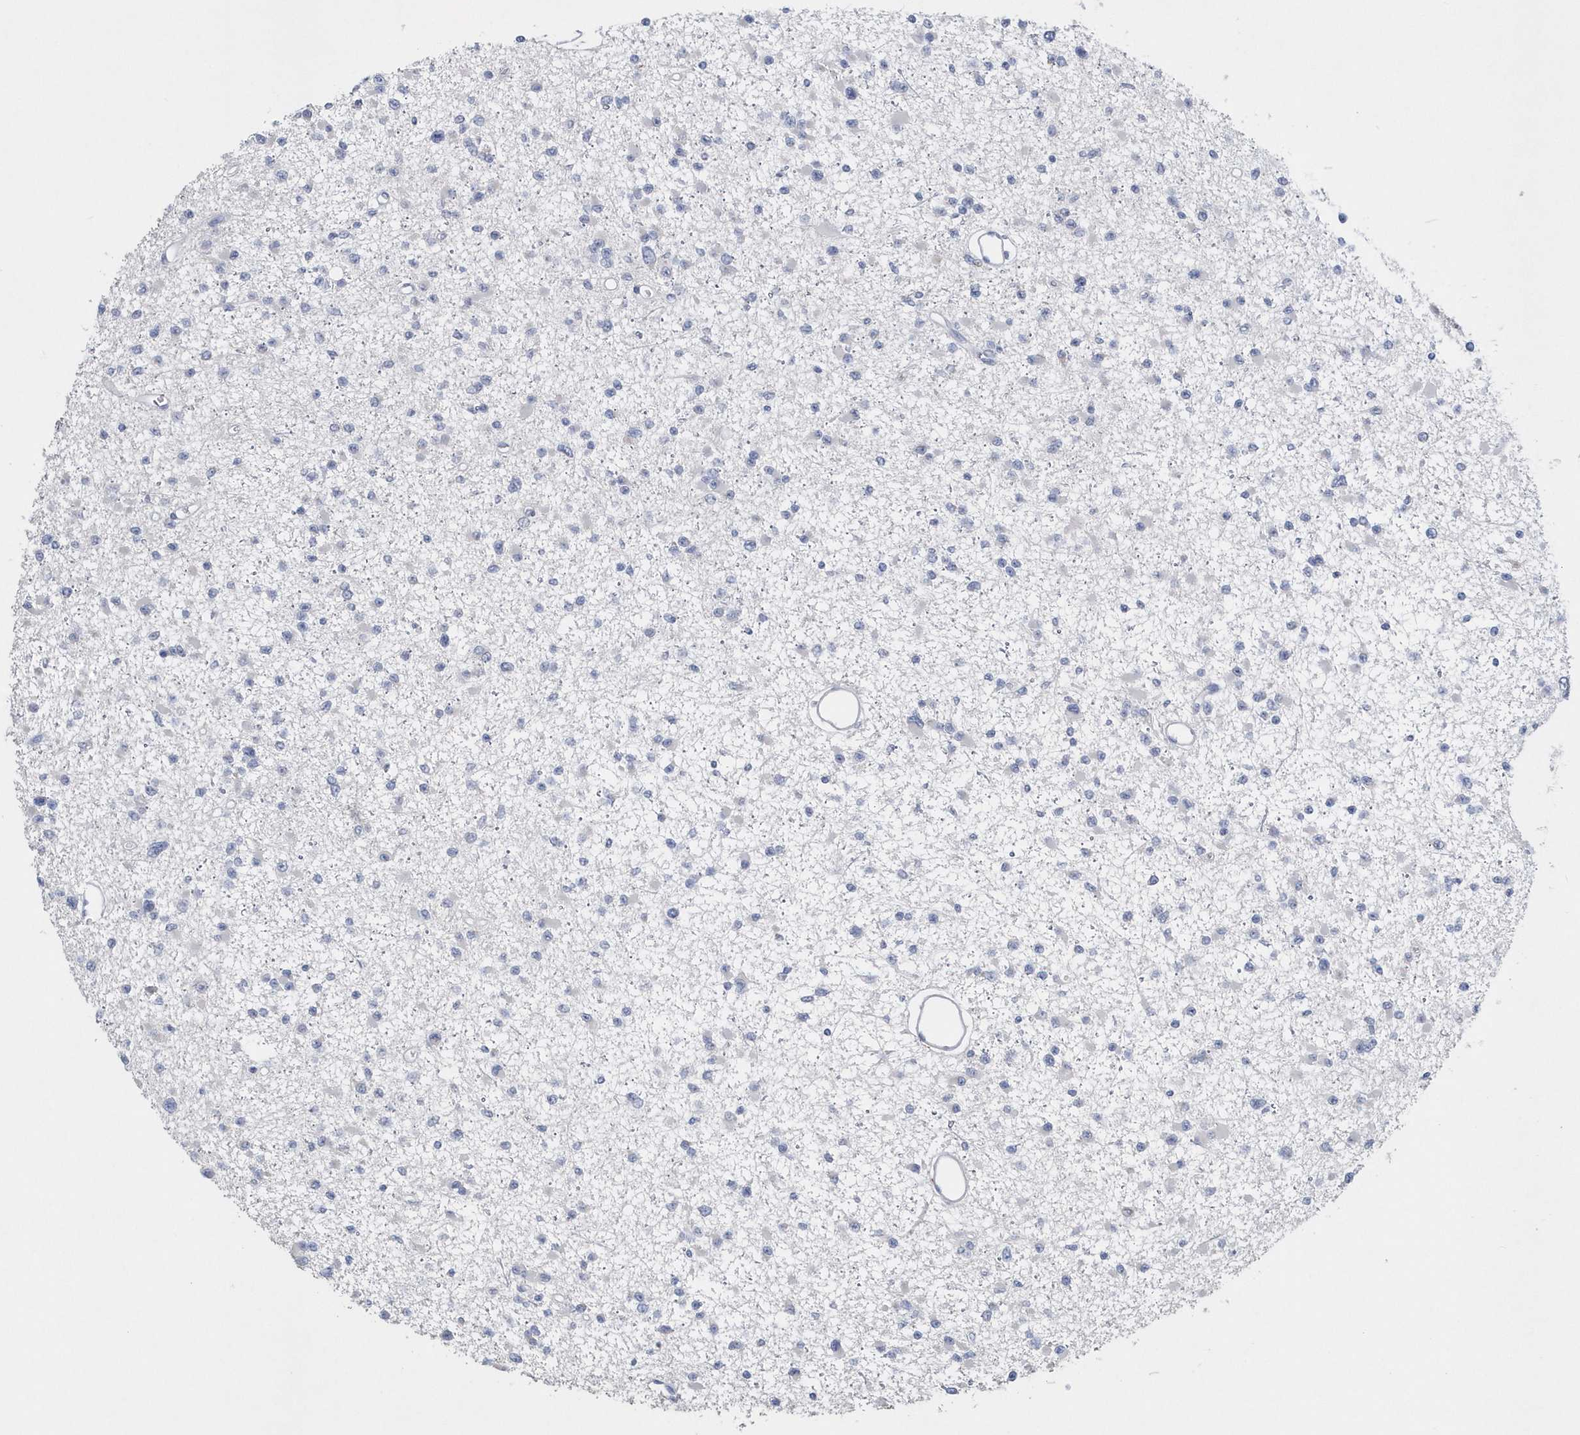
{"staining": {"intensity": "negative", "quantity": "none", "location": "none"}, "tissue": "glioma", "cell_type": "Tumor cells", "image_type": "cancer", "snomed": [{"axis": "morphology", "description": "Glioma, malignant, Low grade"}, {"axis": "topography", "description": "Brain"}], "caption": "Immunohistochemical staining of human malignant glioma (low-grade) shows no significant expression in tumor cells. (DAB (3,3'-diaminobenzidine) IHC with hematoxylin counter stain).", "gene": "SPATA18", "patient": {"sex": "female", "age": 22}}